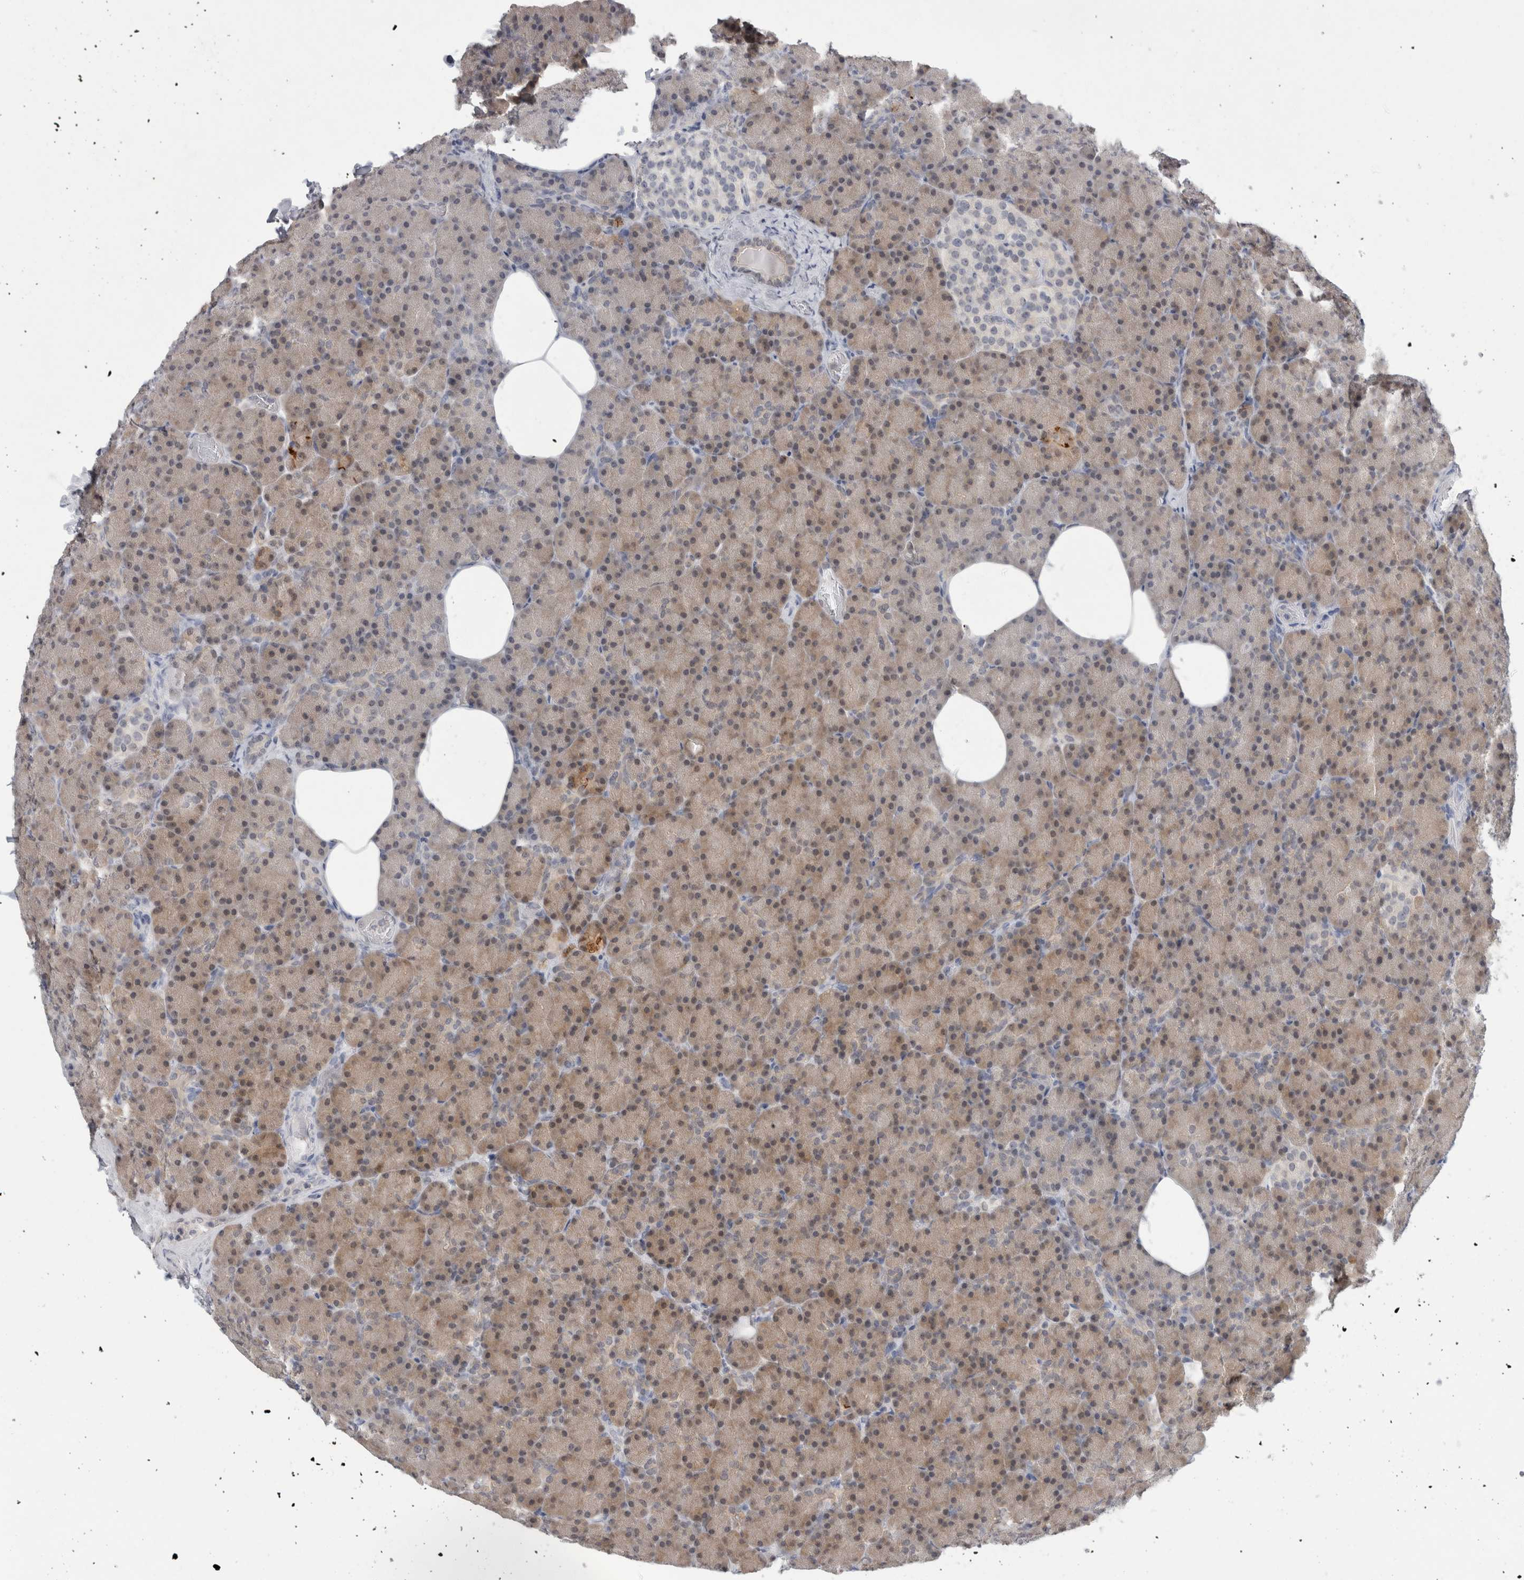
{"staining": {"intensity": "moderate", "quantity": "25%-75%", "location": "cytoplasmic/membranous"}, "tissue": "pancreas", "cell_type": "Exocrine glandular cells", "image_type": "normal", "snomed": [{"axis": "morphology", "description": "Normal tissue, NOS"}, {"axis": "topography", "description": "Pancreas"}], "caption": "High-power microscopy captured an immunohistochemistry (IHC) micrograph of unremarkable pancreas, revealing moderate cytoplasmic/membranous expression in approximately 25%-75% of exocrine glandular cells.", "gene": "CASP6", "patient": {"sex": "female", "age": 43}}